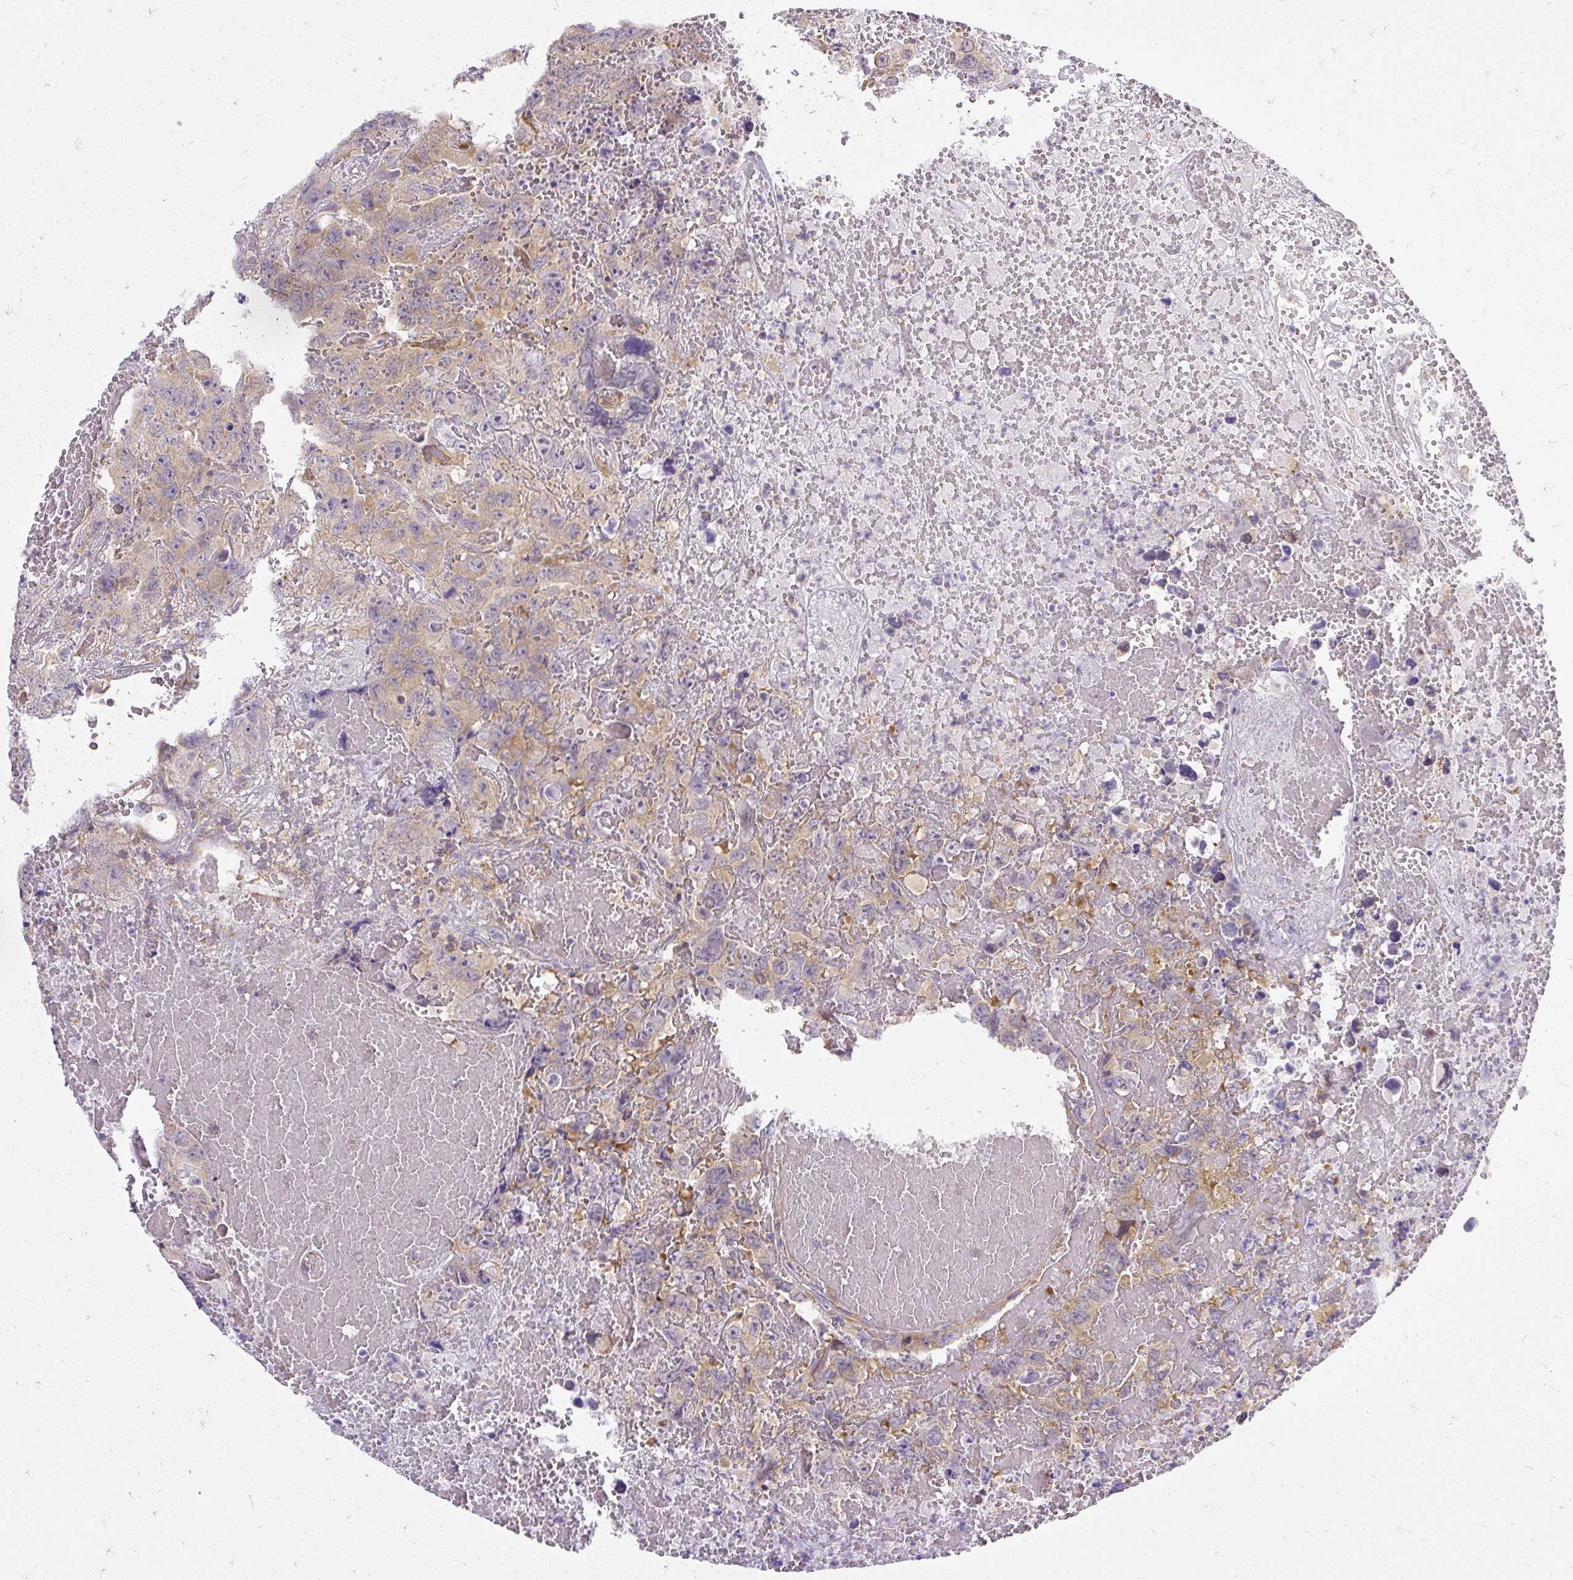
{"staining": {"intensity": "weak", "quantity": "<25%", "location": "cytoplasmic/membranous"}, "tissue": "testis cancer", "cell_type": "Tumor cells", "image_type": "cancer", "snomed": [{"axis": "morphology", "description": "Carcinoma, Embryonal, NOS"}, {"axis": "topography", "description": "Testis"}], "caption": "Immunohistochemical staining of testis cancer (embryonal carcinoma) reveals no significant expression in tumor cells.", "gene": "TRIM17", "patient": {"sex": "male", "age": 45}}